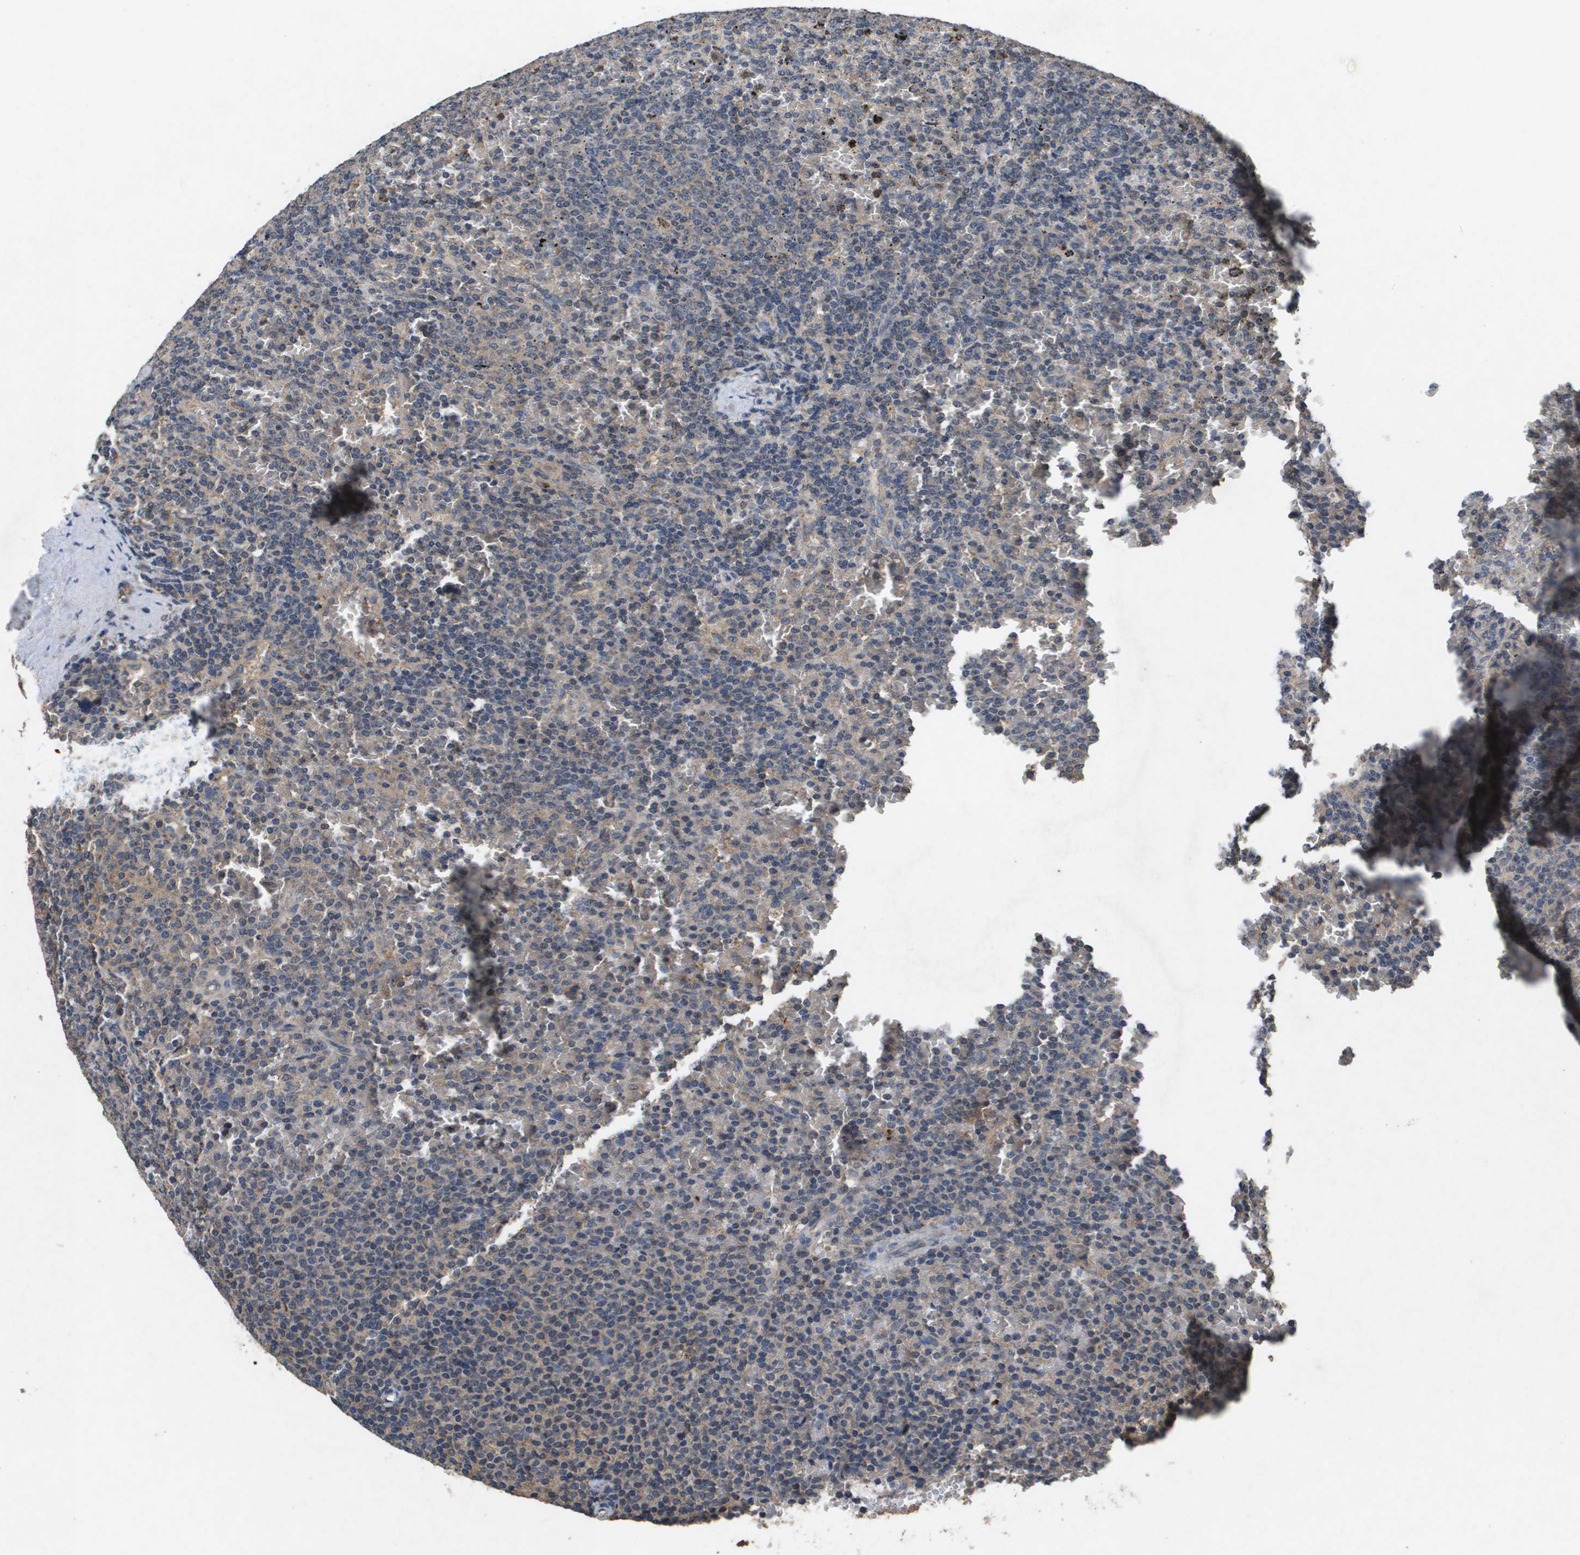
{"staining": {"intensity": "weak", "quantity": "<25%", "location": "cytoplasmic/membranous"}, "tissue": "lymphoma", "cell_type": "Tumor cells", "image_type": "cancer", "snomed": [{"axis": "morphology", "description": "Malignant lymphoma, non-Hodgkin's type, Low grade"}, {"axis": "topography", "description": "Spleen"}], "caption": "IHC of low-grade malignant lymphoma, non-Hodgkin's type displays no positivity in tumor cells.", "gene": "PROC", "patient": {"sex": "female", "age": 77}}